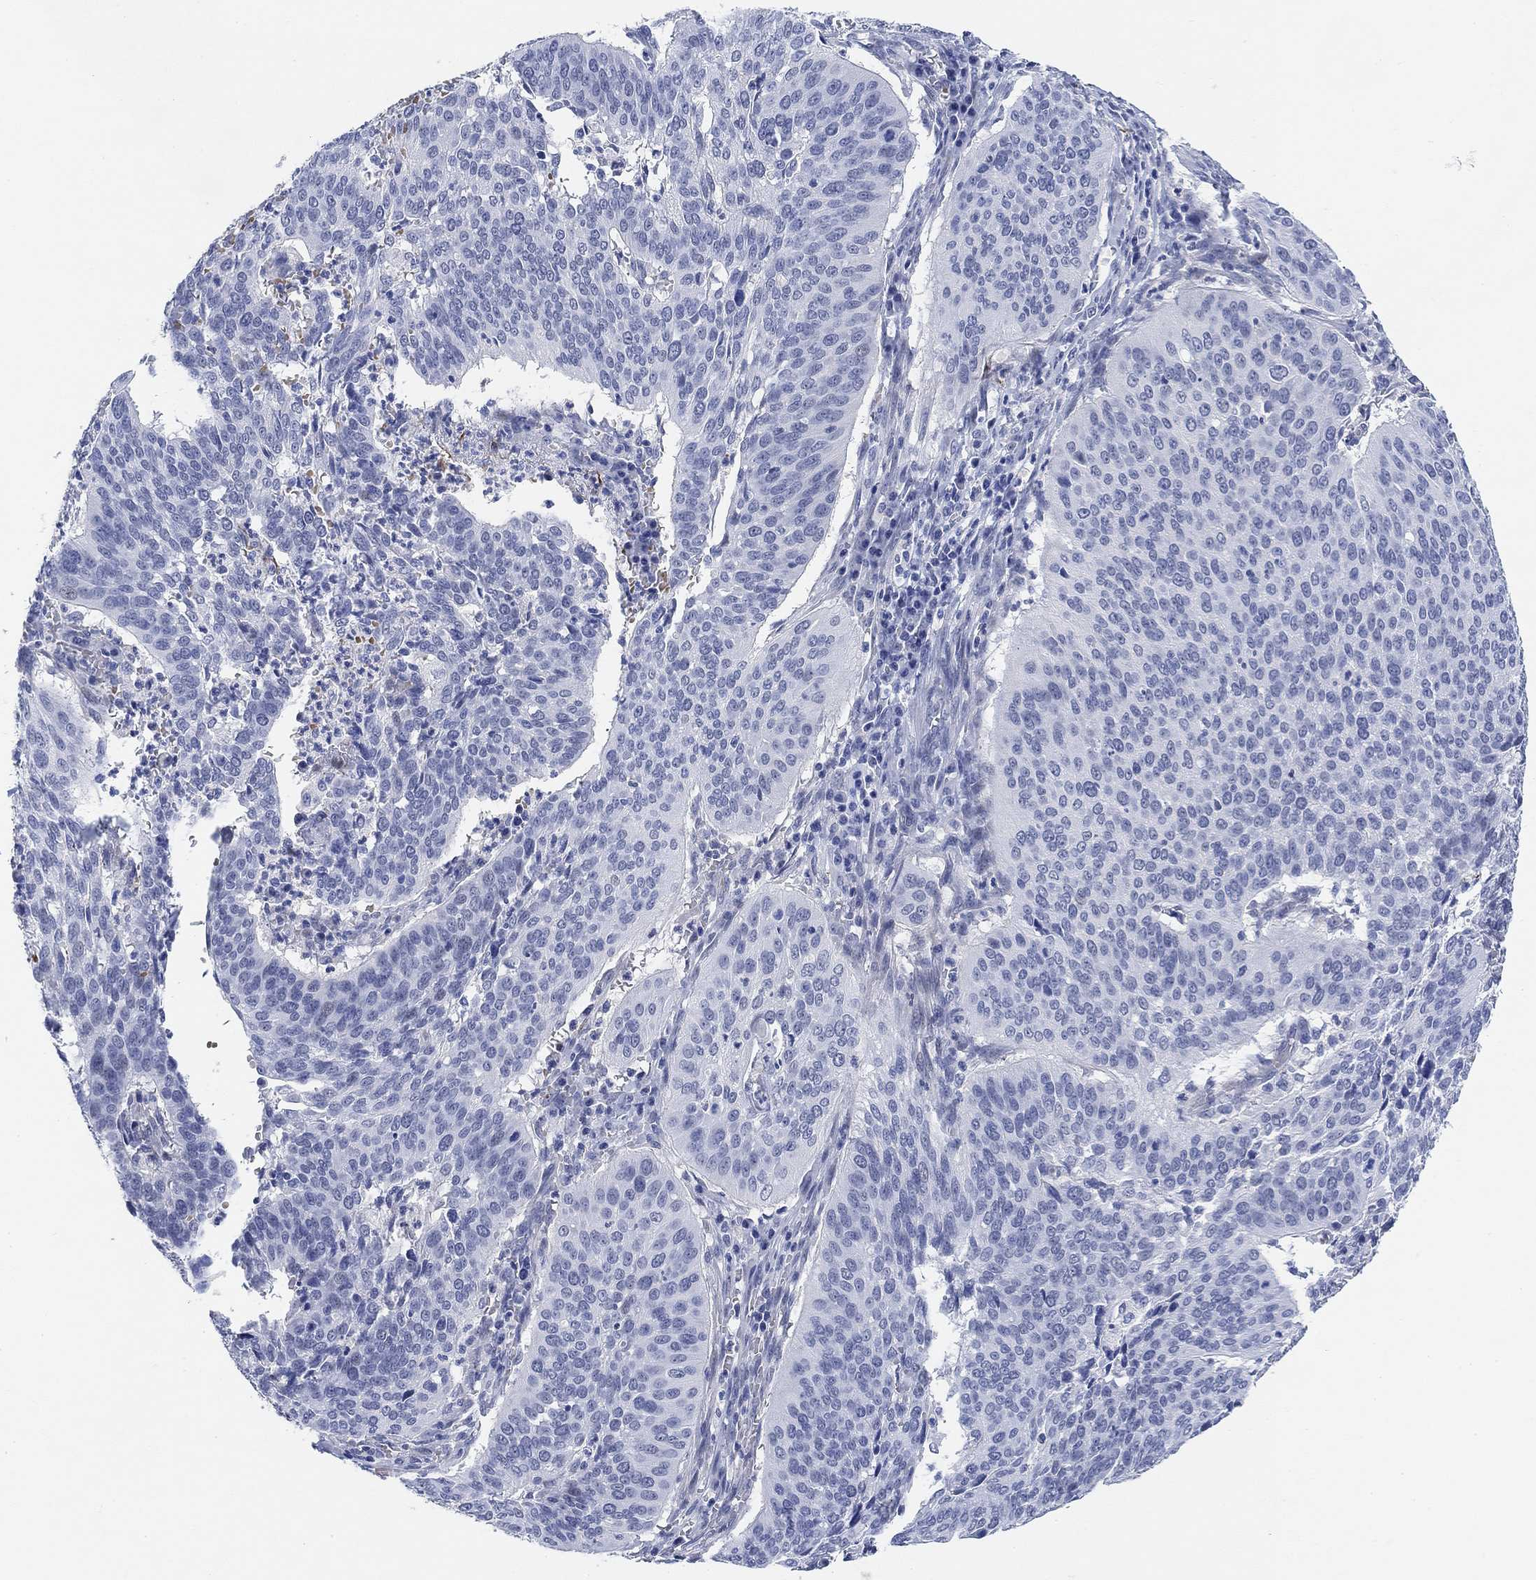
{"staining": {"intensity": "negative", "quantity": "none", "location": "none"}, "tissue": "cervical cancer", "cell_type": "Tumor cells", "image_type": "cancer", "snomed": [{"axis": "morphology", "description": "Normal tissue, NOS"}, {"axis": "morphology", "description": "Squamous cell carcinoma, NOS"}, {"axis": "topography", "description": "Cervix"}], "caption": "Tumor cells show no significant protein expression in cervical cancer (squamous cell carcinoma). (DAB immunohistochemistry visualized using brightfield microscopy, high magnification).", "gene": "PAX6", "patient": {"sex": "female", "age": 39}}